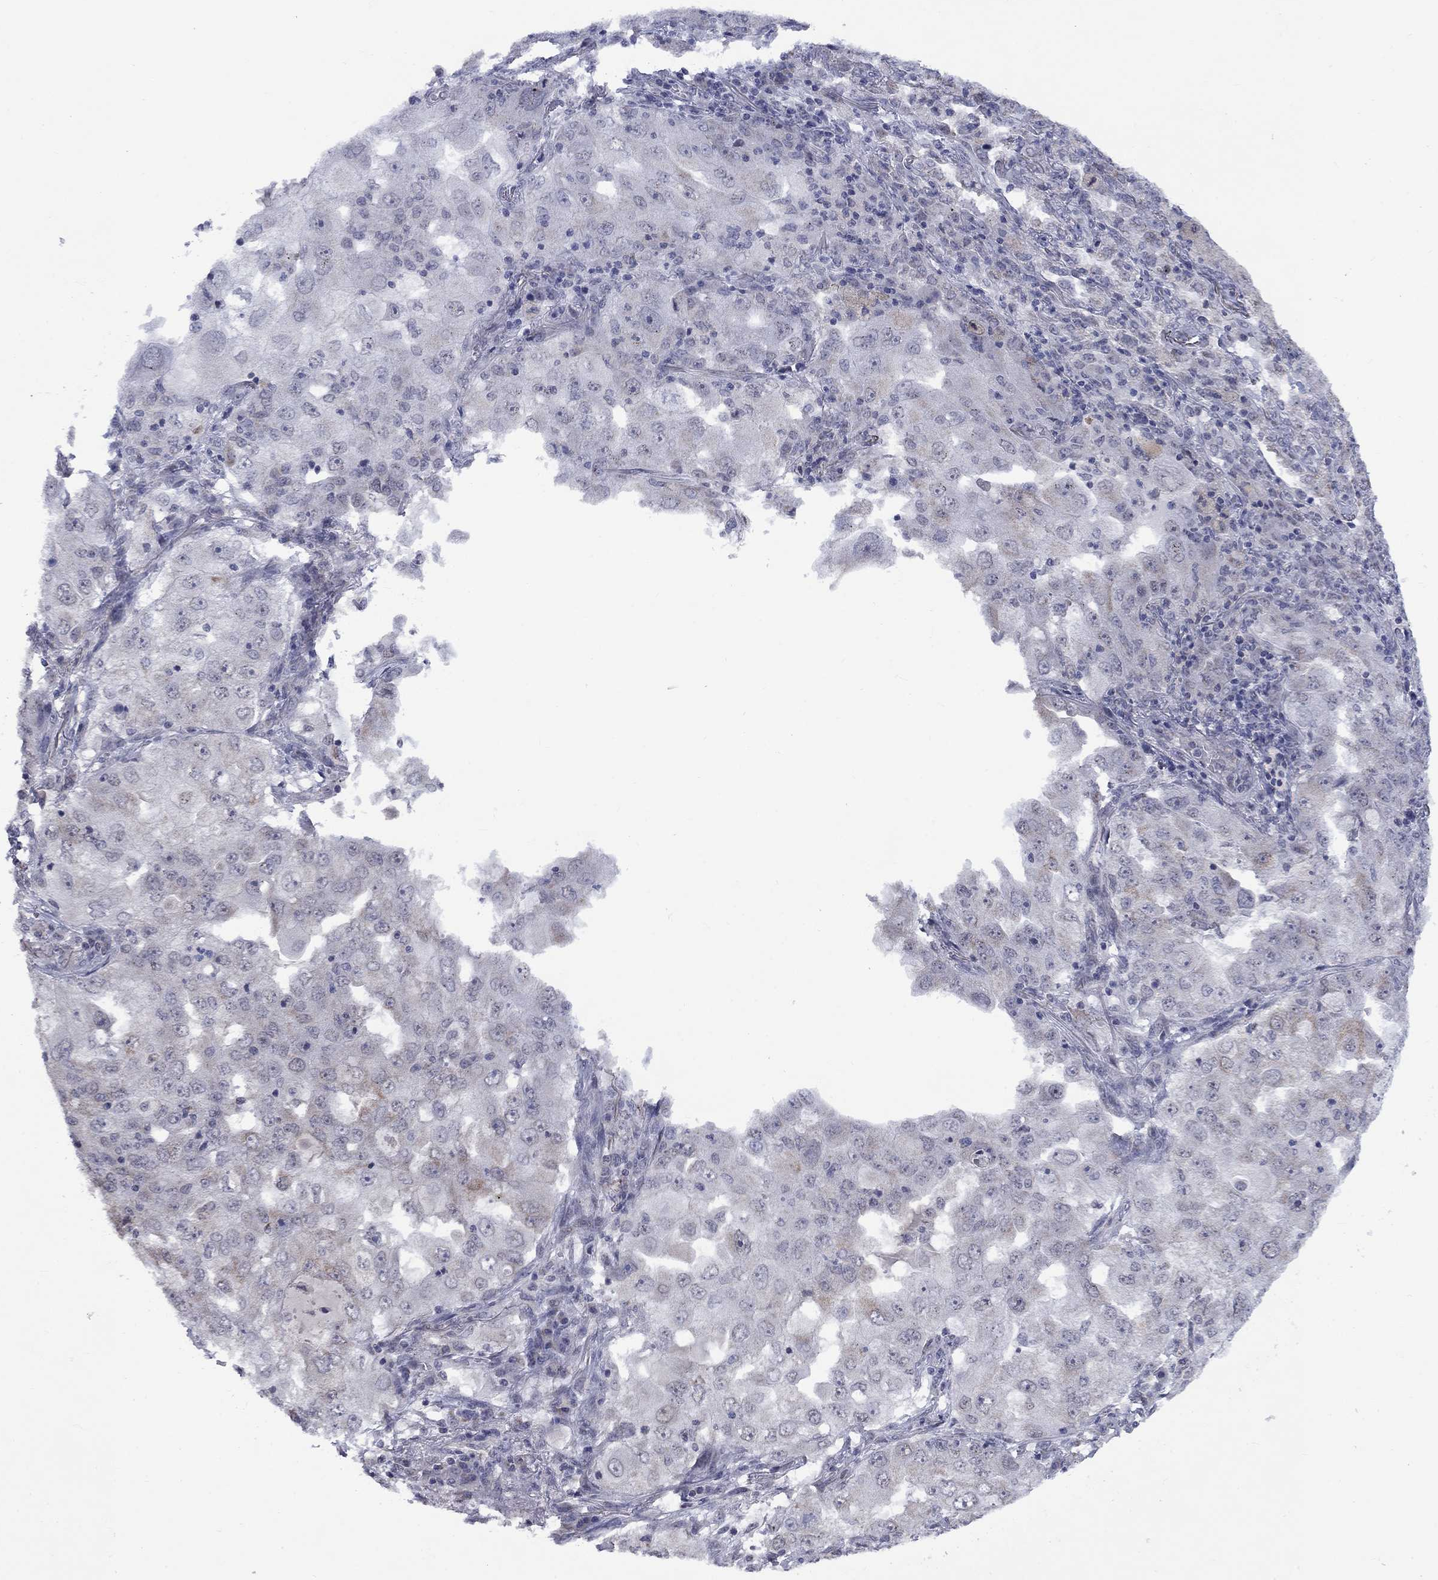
{"staining": {"intensity": "negative", "quantity": "none", "location": "none"}, "tissue": "lung cancer", "cell_type": "Tumor cells", "image_type": "cancer", "snomed": [{"axis": "morphology", "description": "Adenocarcinoma, NOS"}, {"axis": "topography", "description": "Lung"}], "caption": "This is an IHC image of human lung cancer. There is no staining in tumor cells.", "gene": "KCNJ16", "patient": {"sex": "female", "age": 61}}